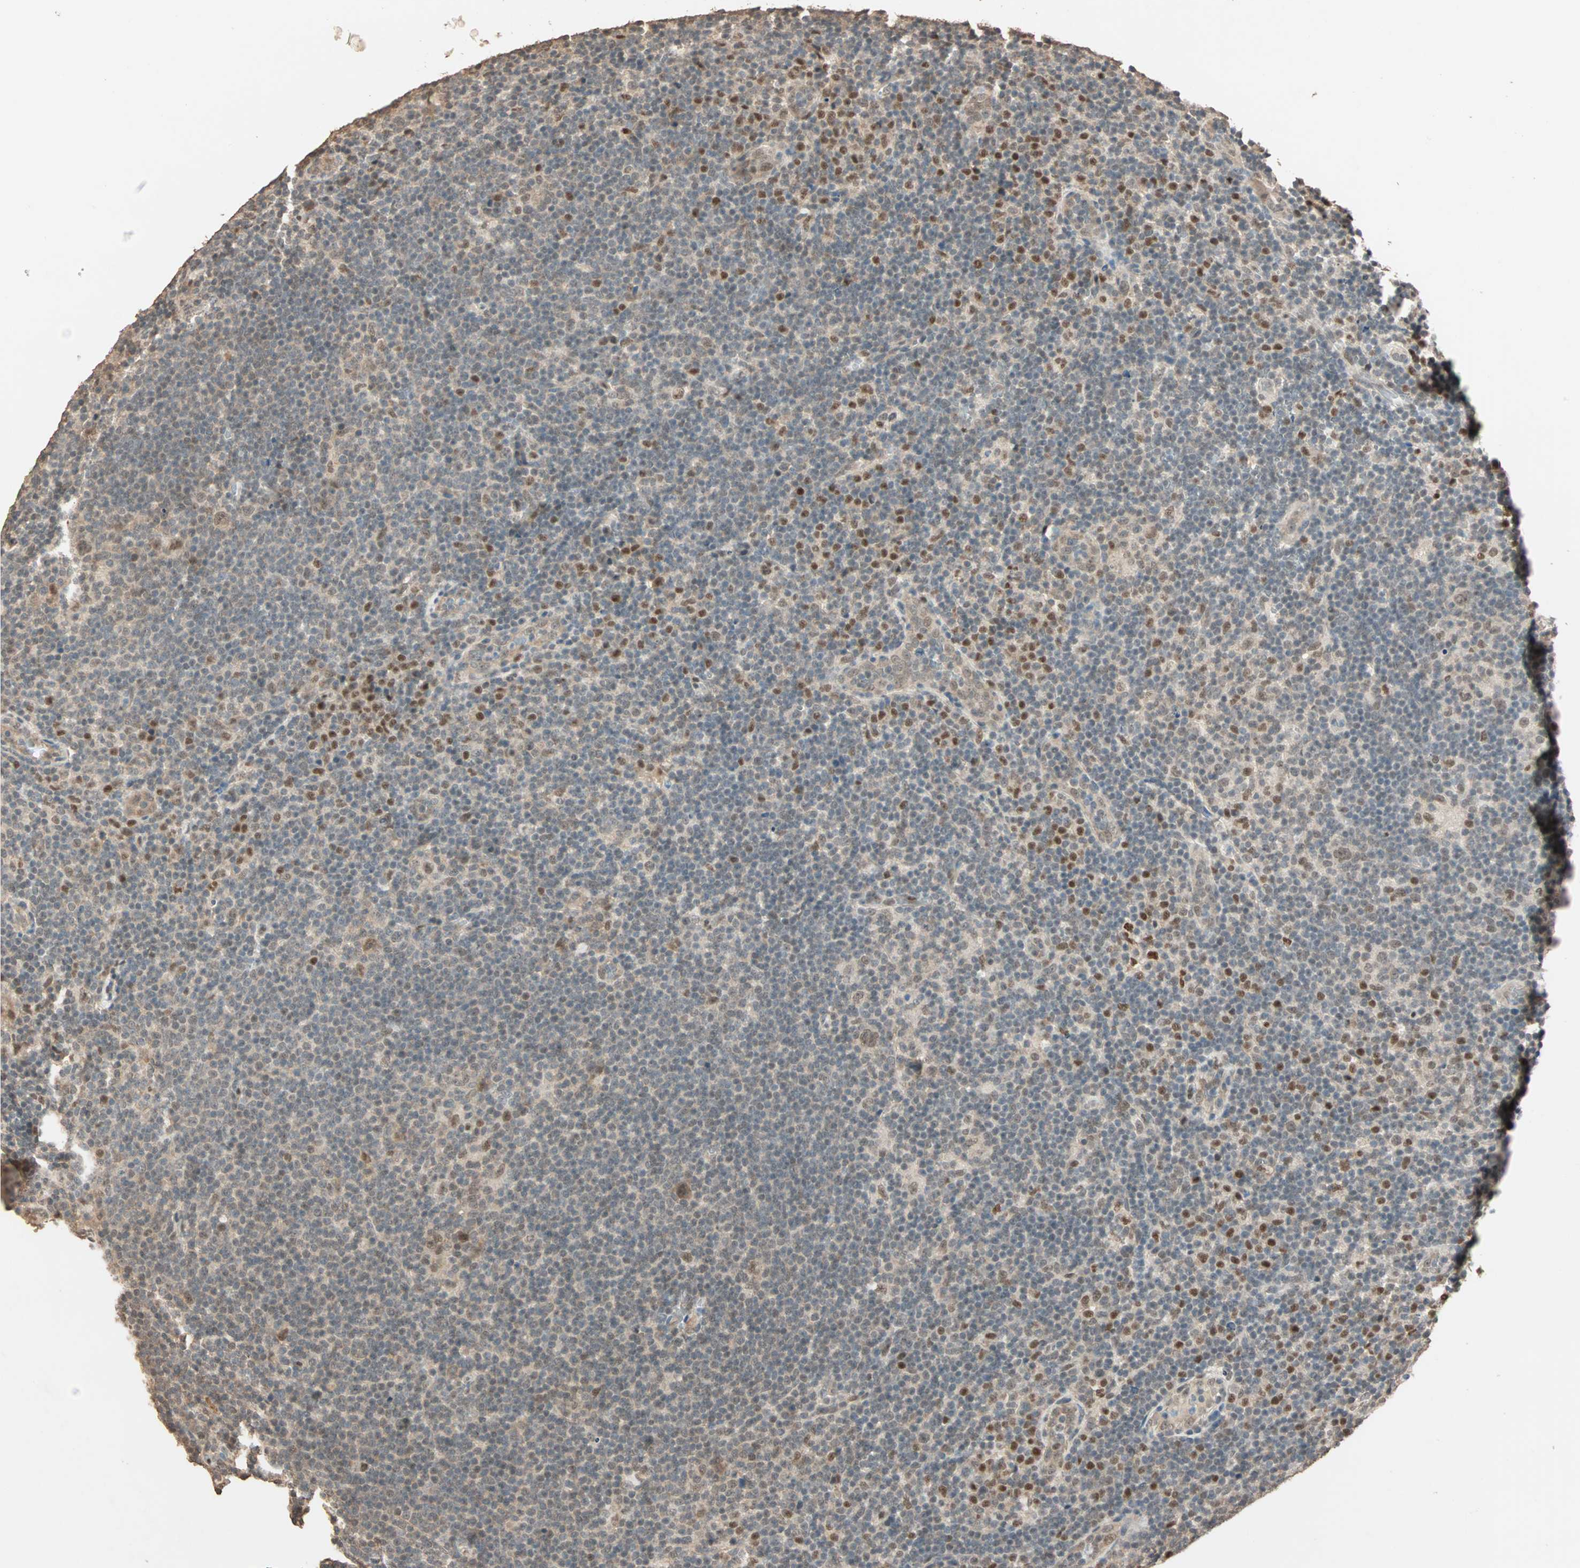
{"staining": {"intensity": "weak", "quantity": ">75%", "location": "cytoplasmic/membranous,nuclear"}, "tissue": "lymphoma", "cell_type": "Tumor cells", "image_type": "cancer", "snomed": [{"axis": "morphology", "description": "Hodgkin's disease, NOS"}, {"axis": "topography", "description": "Lymph node"}], "caption": "A brown stain shows weak cytoplasmic/membranous and nuclear positivity of a protein in lymphoma tumor cells.", "gene": "ZBTB33", "patient": {"sex": "female", "age": 57}}